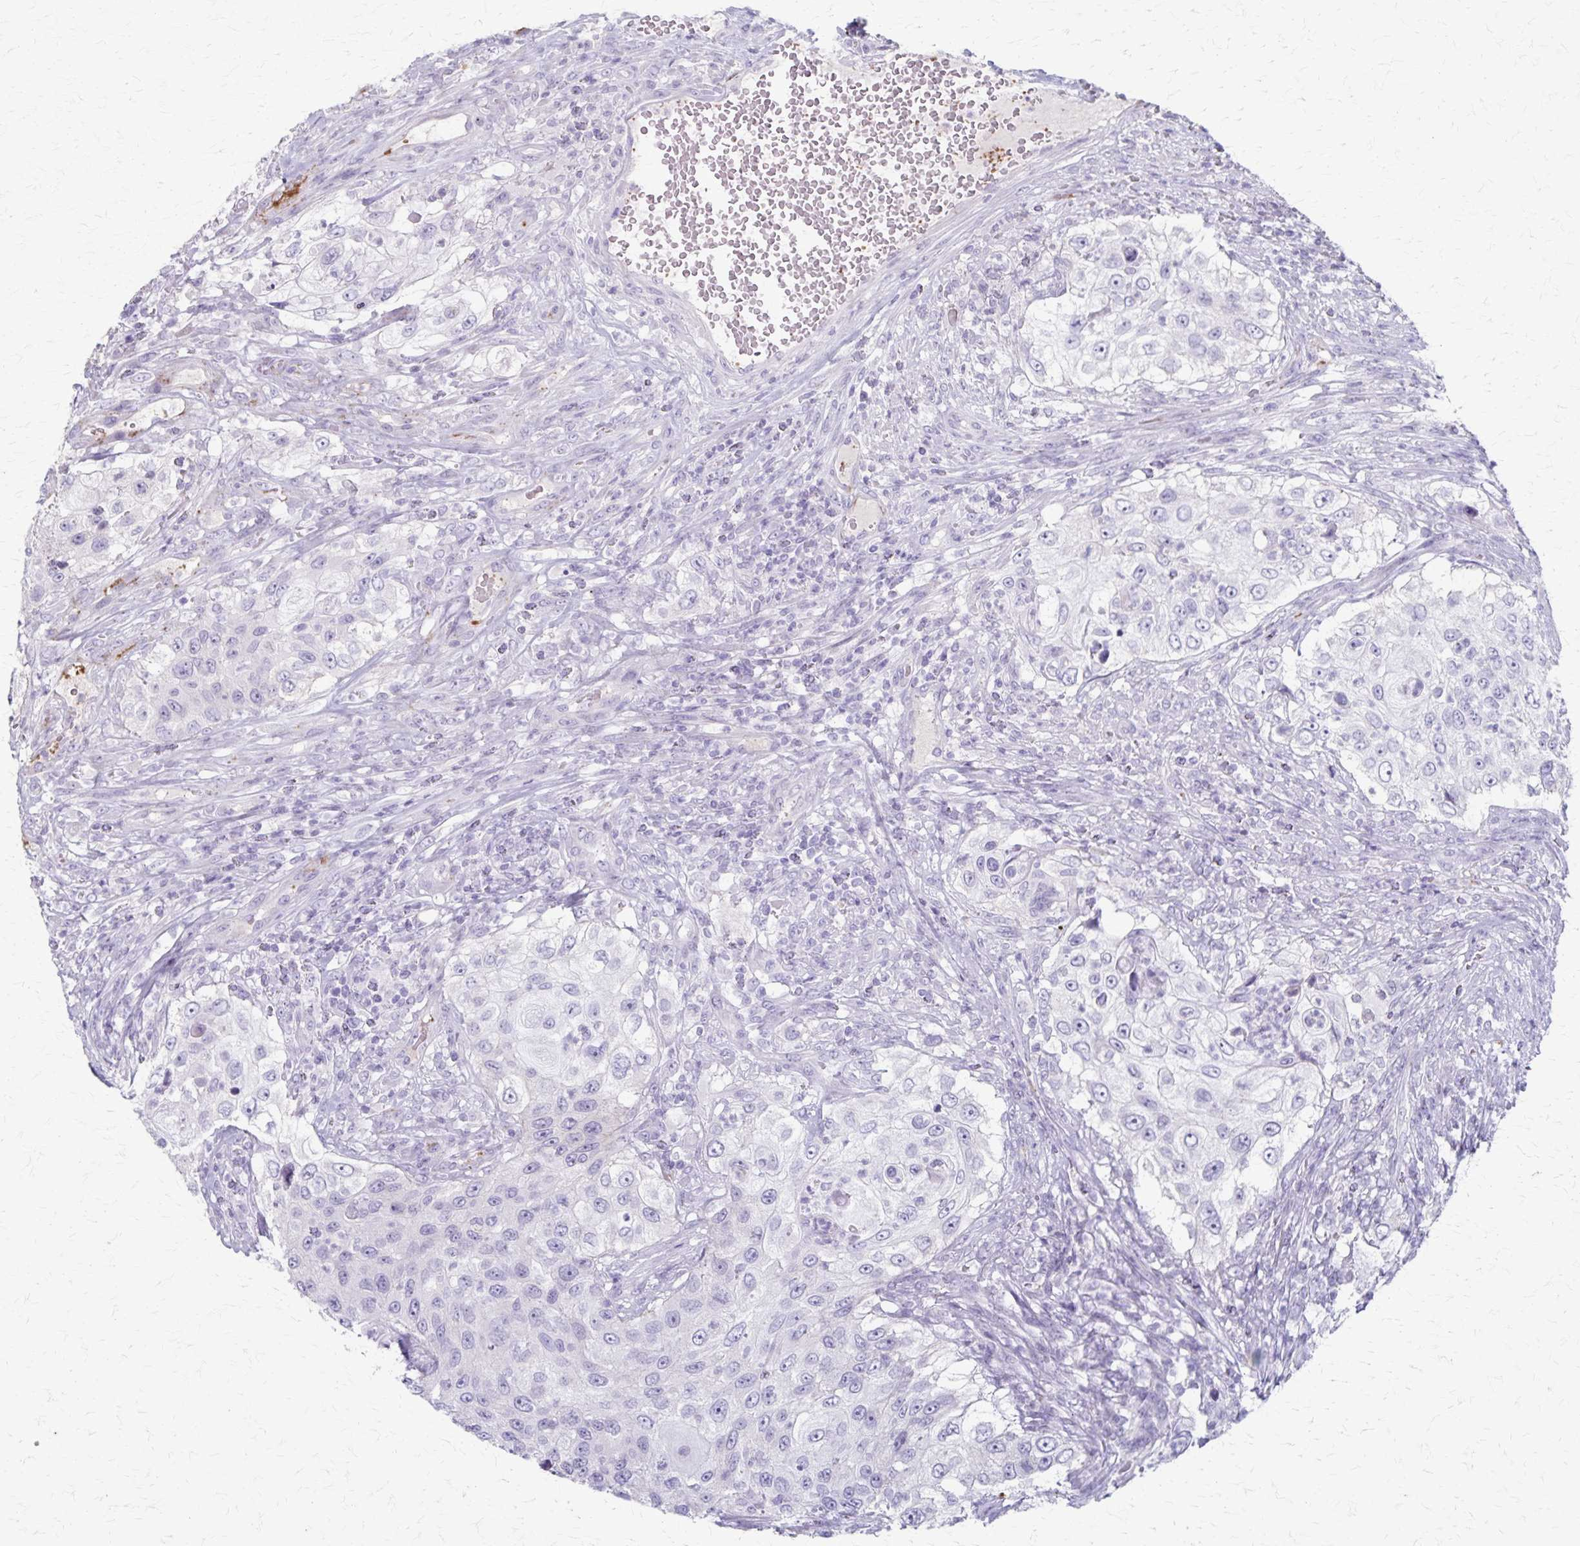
{"staining": {"intensity": "negative", "quantity": "none", "location": "none"}, "tissue": "urothelial cancer", "cell_type": "Tumor cells", "image_type": "cancer", "snomed": [{"axis": "morphology", "description": "Urothelial carcinoma, High grade"}, {"axis": "topography", "description": "Urinary bladder"}], "caption": "The immunohistochemistry image has no significant positivity in tumor cells of urothelial cancer tissue.", "gene": "RASL10B", "patient": {"sex": "female", "age": 60}}